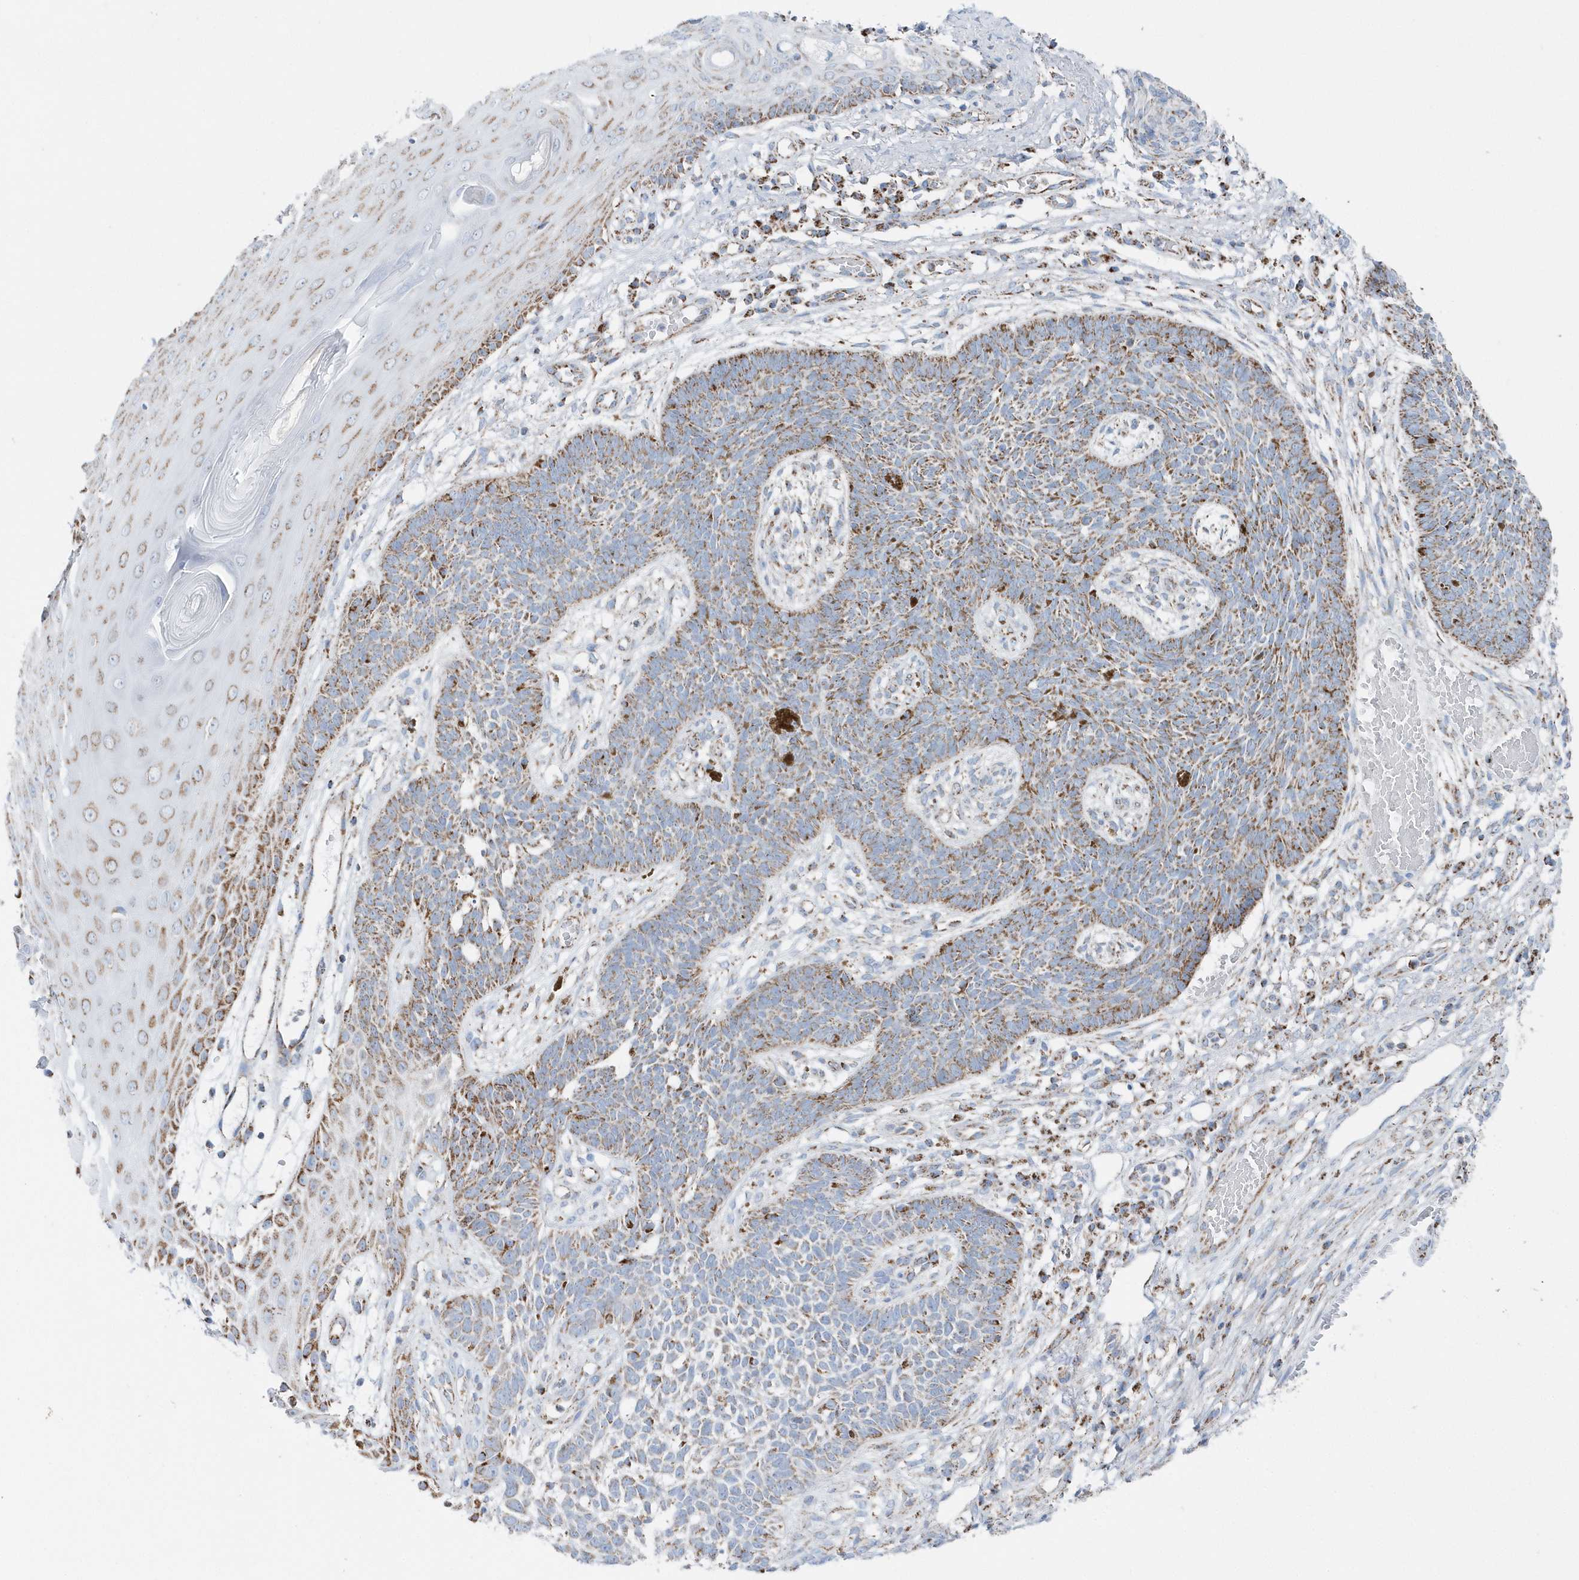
{"staining": {"intensity": "moderate", "quantity": ">75%", "location": "cytoplasmic/membranous"}, "tissue": "skin cancer", "cell_type": "Tumor cells", "image_type": "cancer", "snomed": [{"axis": "morphology", "description": "Basal cell carcinoma"}, {"axis": "topography", "description": "Skin"}], "caption": "Immunohistochemistry of basal cell carcinoma (skin) demonstrates medium levels of moderate cytoplasmic/membranous positivity in approximately >75% of tumor cells. The protein is shown in brown color, while the nuclei are stained blue.", "gene": "TMCO6", "patient": {"sex": "female", "age": 84}}